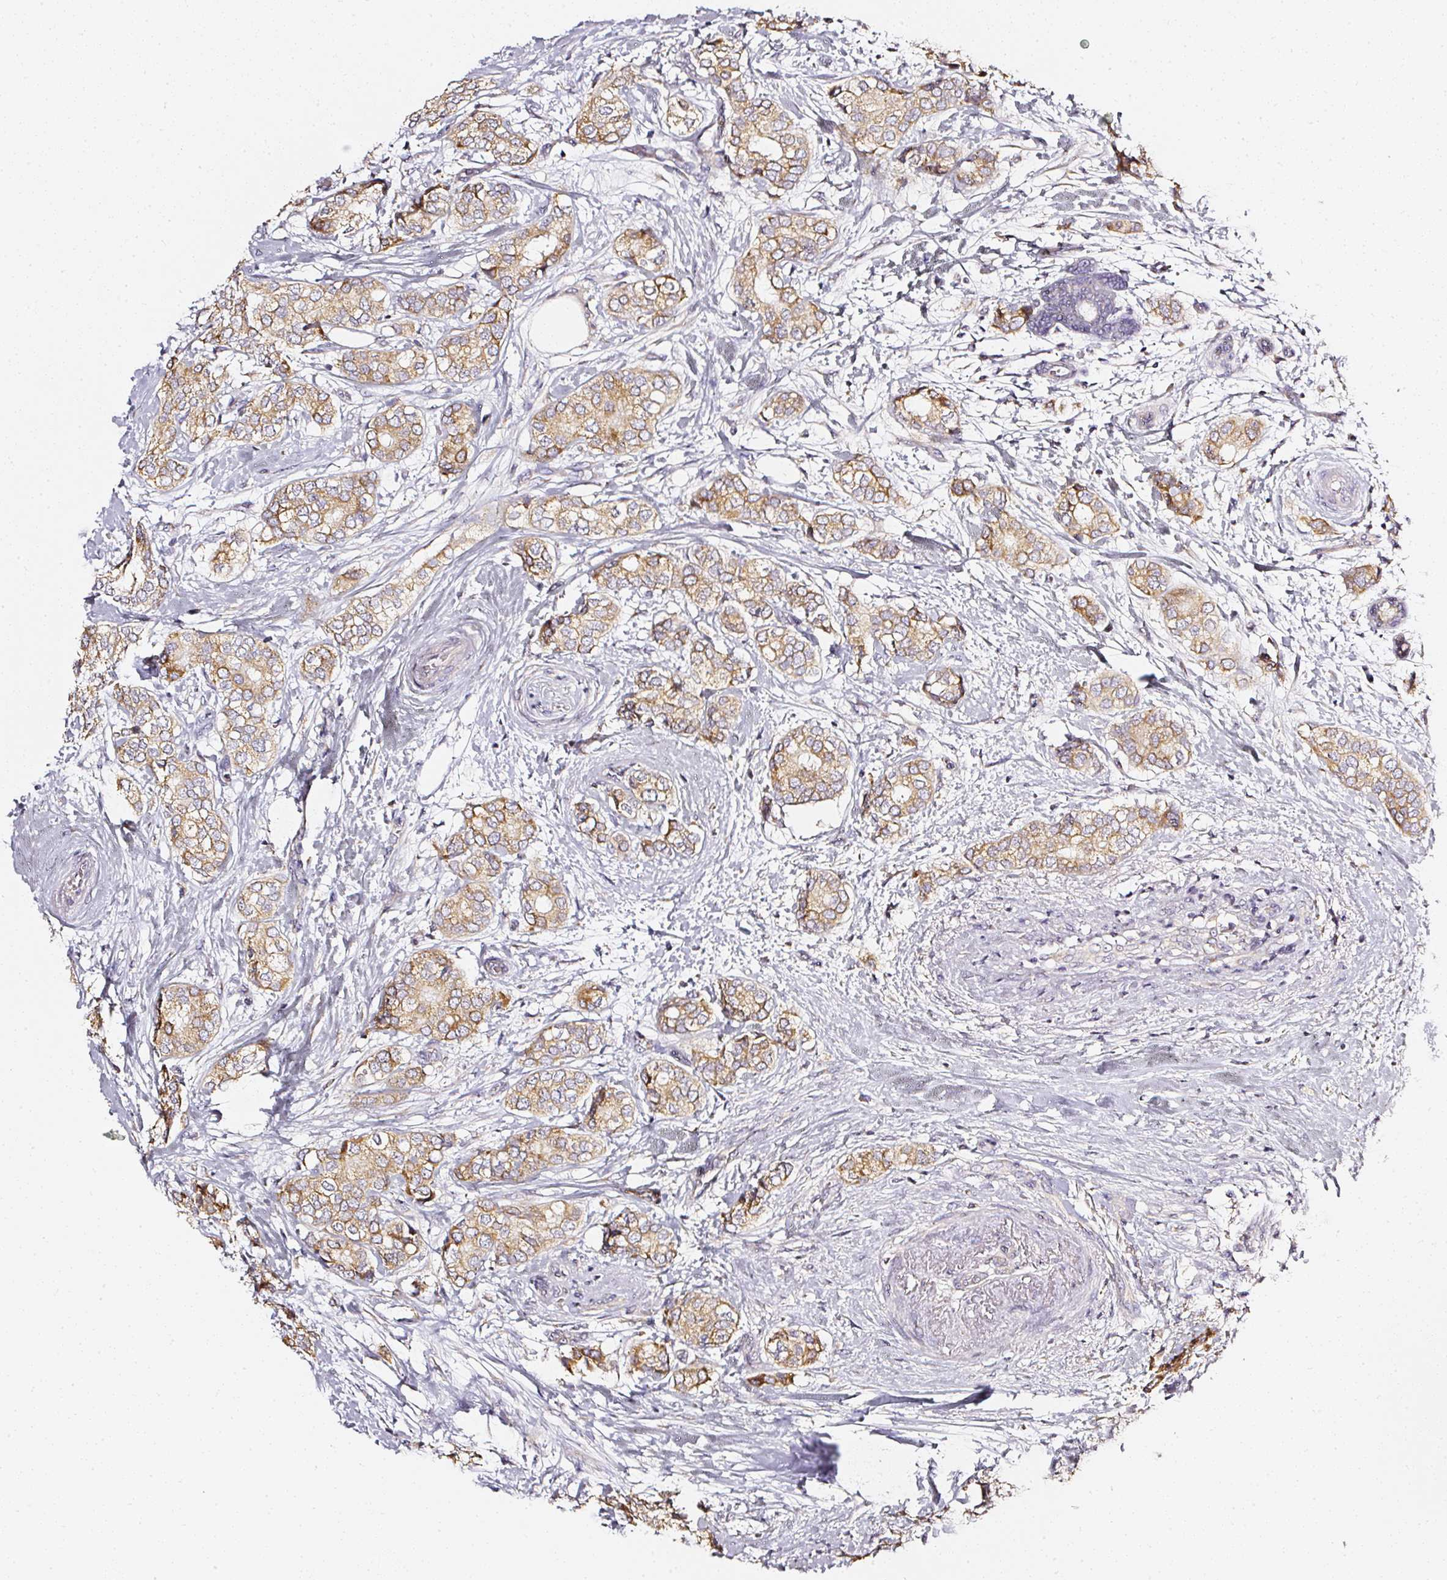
{"staining": {"intensity": "moderate", "quantity": ">75%", "location": "cytoplasmic/membranous"}, "tissue": "breast cancer", "cell_type": "Tumor cells", "image_type": "cancer", "snomed": [{"axis": "morphology", "description": "Duct carcinoma"}, {"axis": "topography", "description": "Breast"}], "caption": "Brown immunohistochemical staining in human intraductal carcinoma (breast) exhibits moderate cytoplasmic/membranous staining in about >75% of tumor cells.", "gene": "NTRK1", "patient": {"sex": "female", "age": 73}}